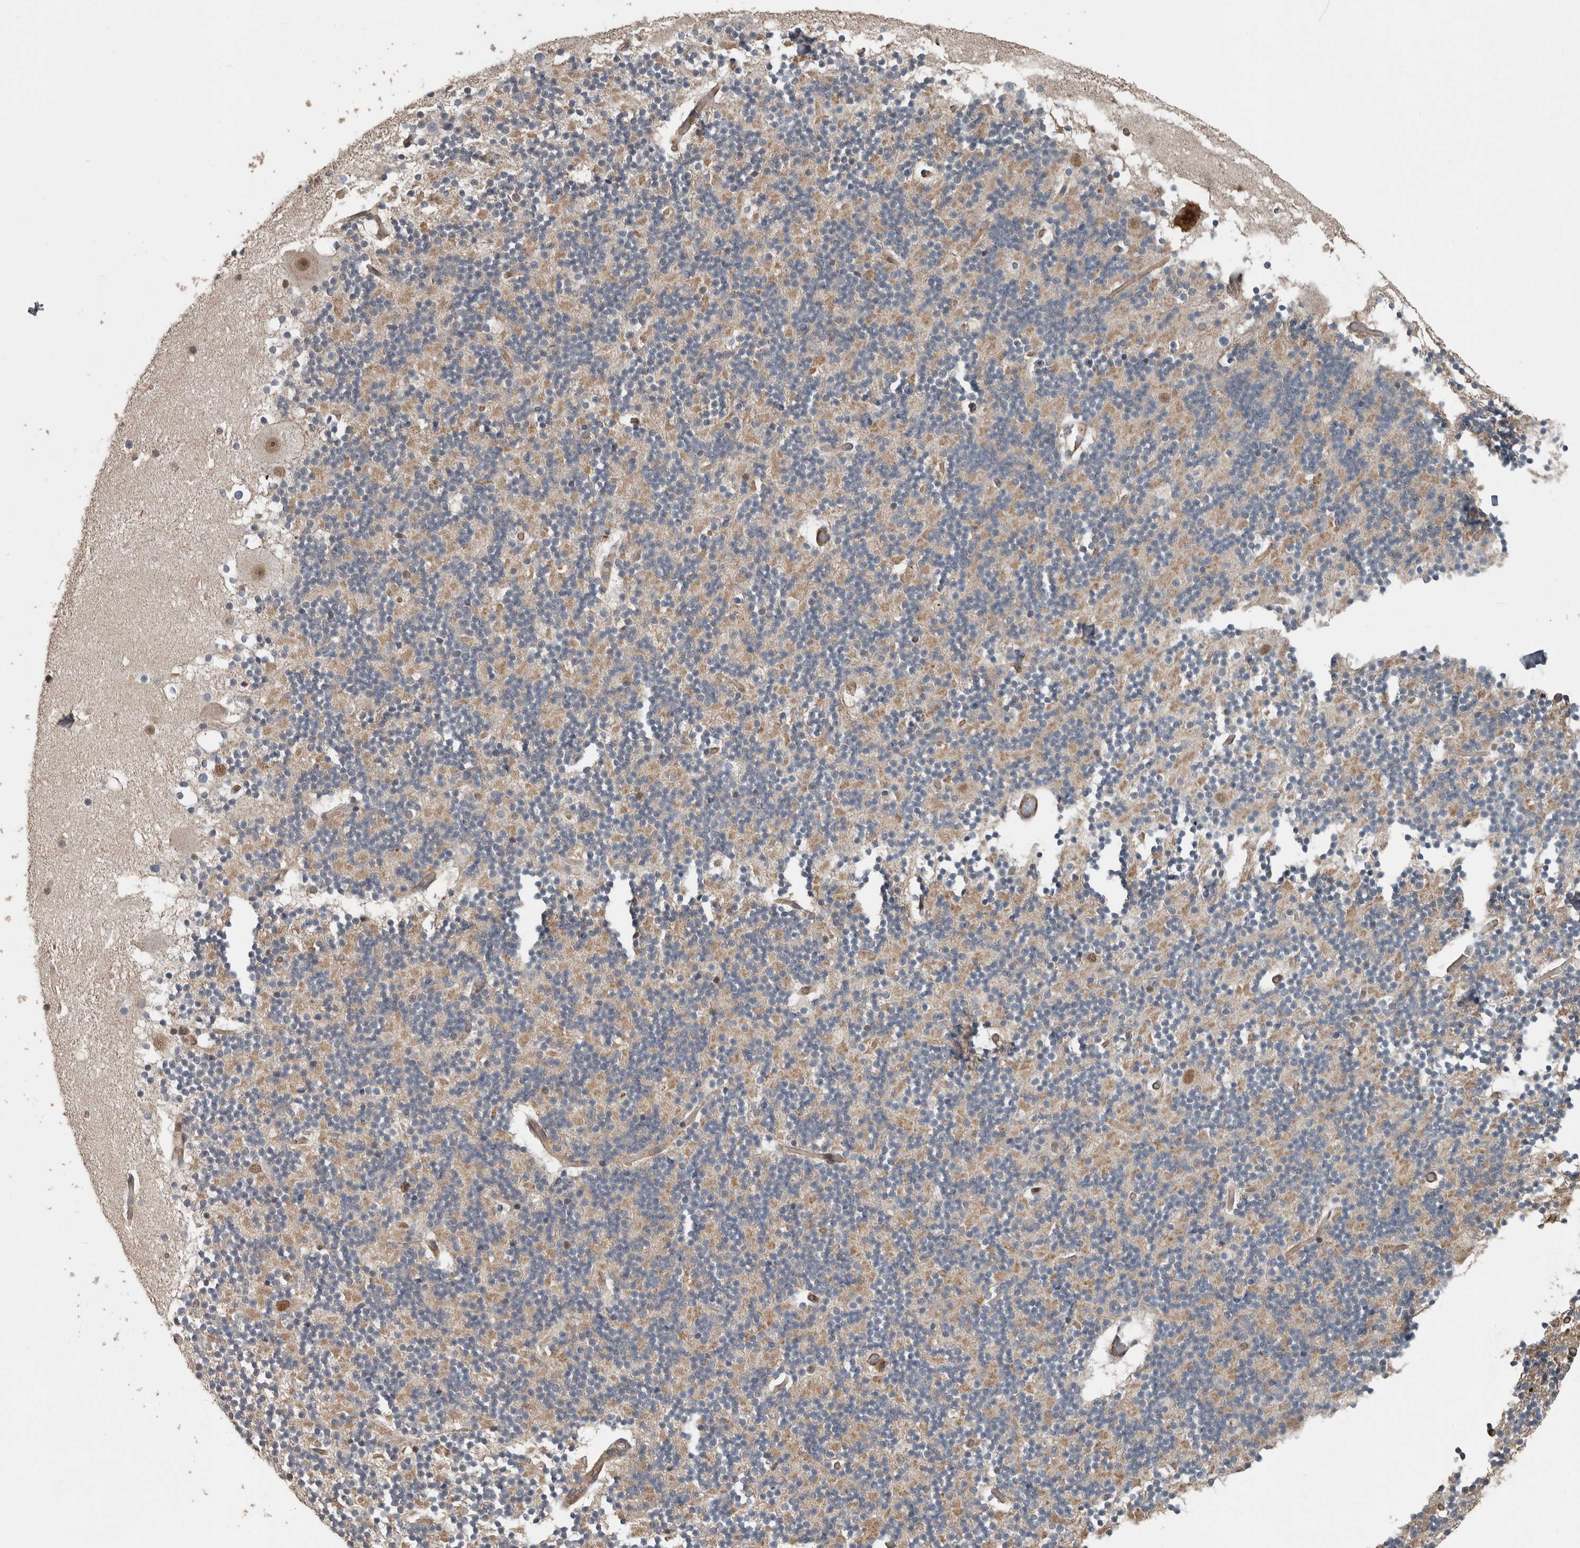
{"staining": {"intensity": "moderate", "quantity": "25%-75%", "location": "cytoplasmic/membranous"}, "tissue": "cerebellum", "cell_type": "Cells in granular layer", "image_type": "normal", "snomed": [{"axis": "morphology", "description": "Normal tissue, NOS"}, {"axis": "topography", "description": "Cerebellum"}], "caption": "Moderate cytoplasmic/membranous protein expression is identified in about 25%-75% of cells in granular layer in cerebellum.", "gene": "YOD1", "patient": {"sex": "male", "age": 57}}